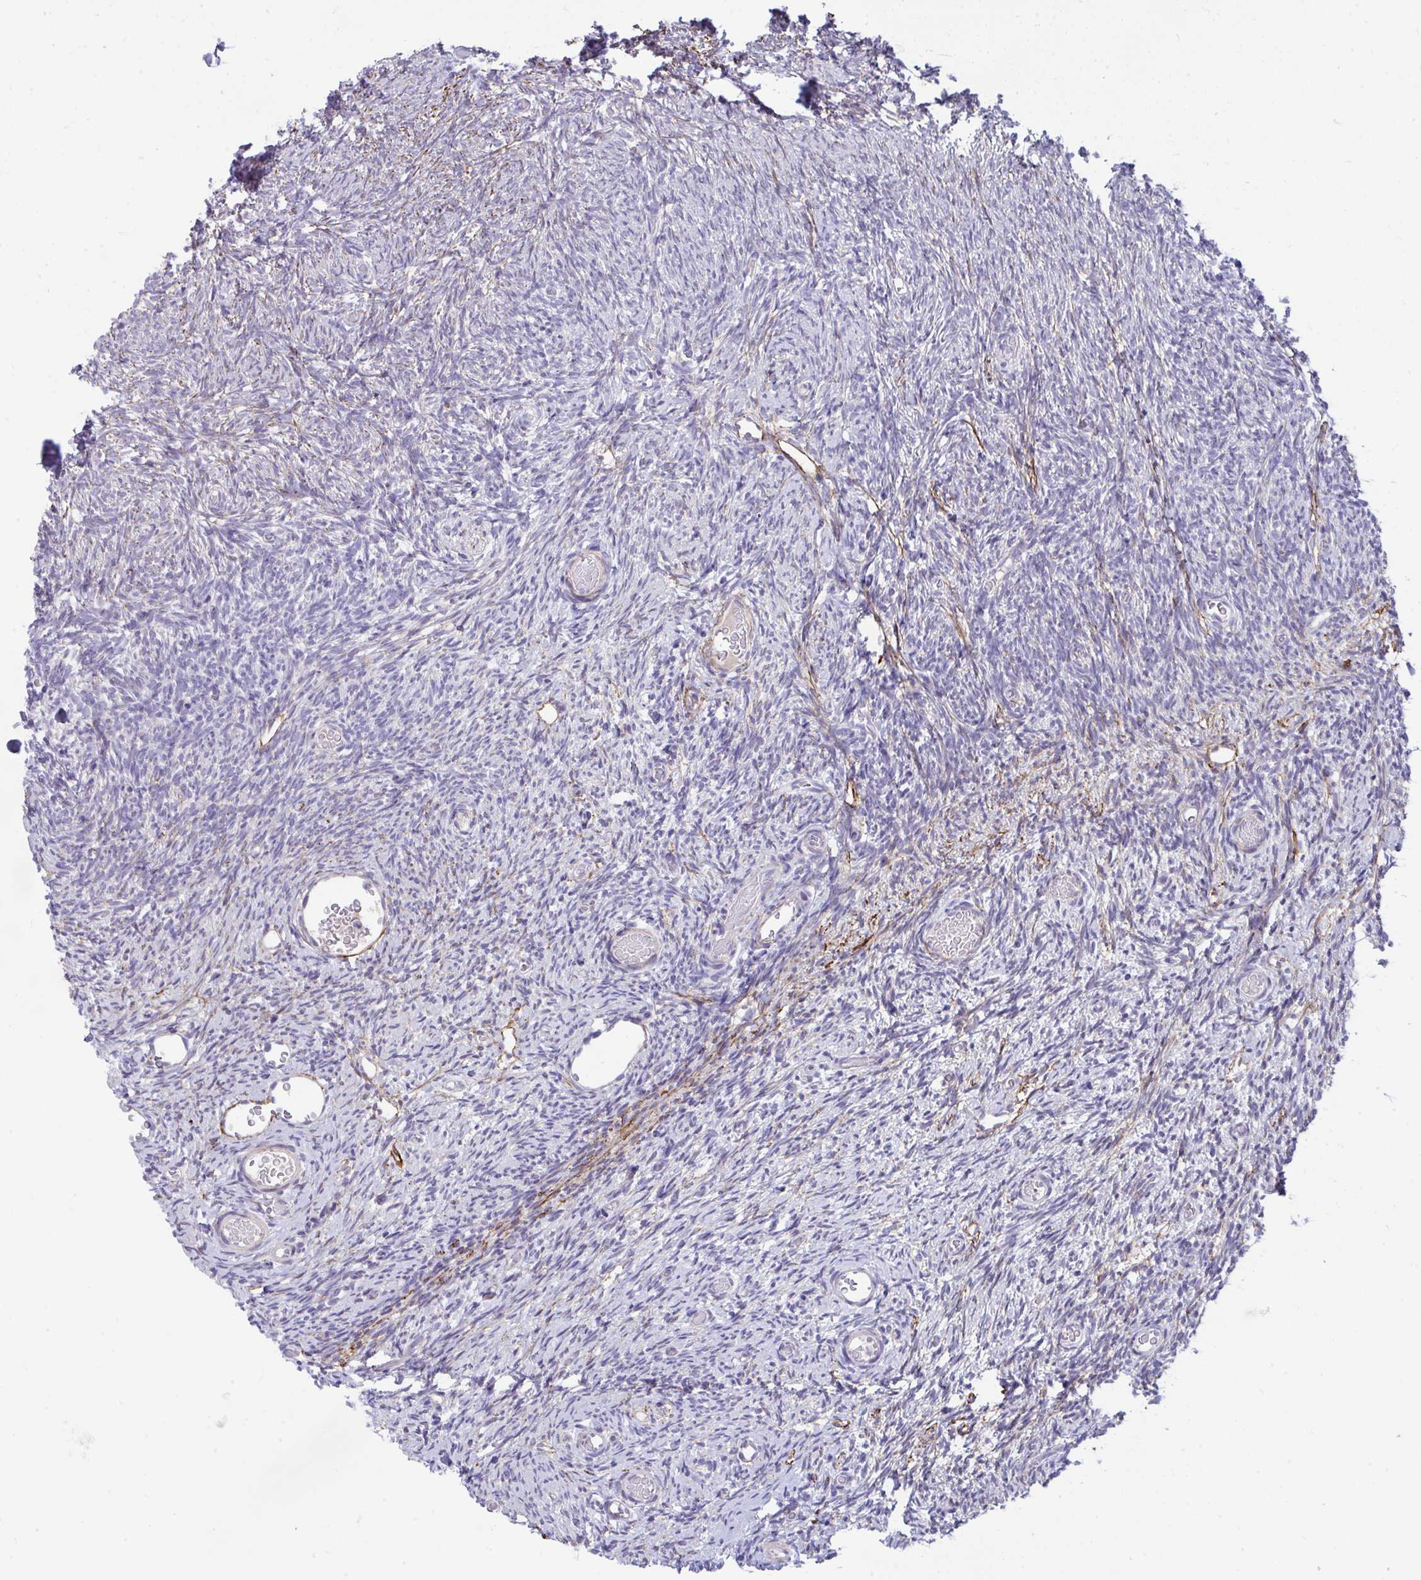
{"staining": {"intensity": "negative", "quantity": "none", "location": "none"}, "tissue": "ovary", "cell_type": "Follicle cells", "image_type": "normal", "snomed": [{"axis": "morphology", "description": "Normal tissue, NOS"}, {"axis": "topography", "description": "Ovary"}], "caption": "Immunohistochemical staining of benign human ovary displays no significant expression in follicle cells.", "gene": "PIGZ", "patient": {"sex": "female", "age": 39}}